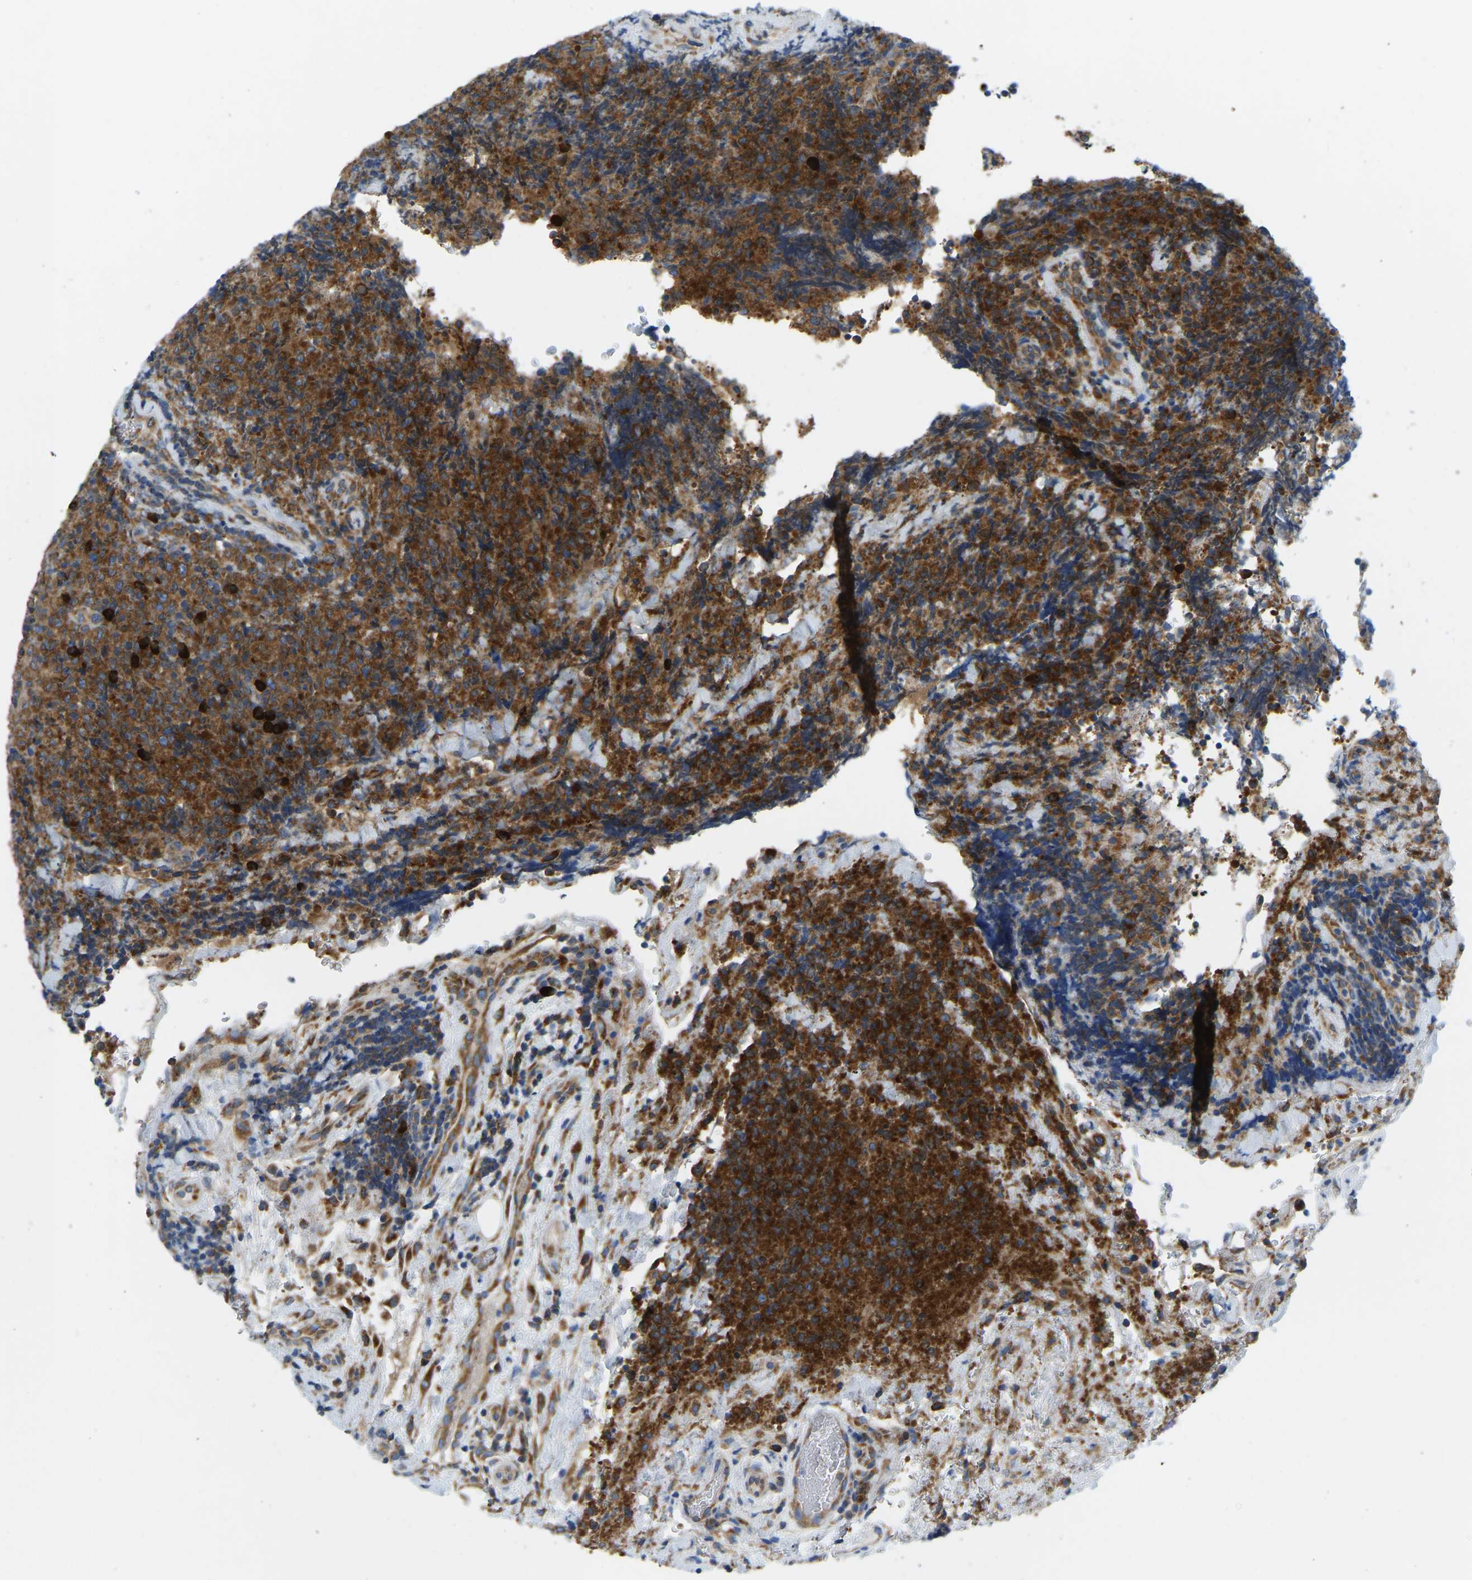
{"staining": {"intensity": "strong", "quantity": ">75%", "location": "cytoplasmic/membranous"}, "tissue": "lymphoma", "cell_type": "Tumor cells", "image_type": "cancer", "snomed": [{"axis": "morphology", "description": "Malignant lymphoma, non-Hodgkin's type, High grade"}, {"axis": "topography", "description": "Tonsil"}], "caption": "A brown stain labels strong cytoplasmic/membranous positivity of a protein in human lymphoma tumor cells.", "gene": "SND1", "patient": {"sex": "female", "age": 36}}